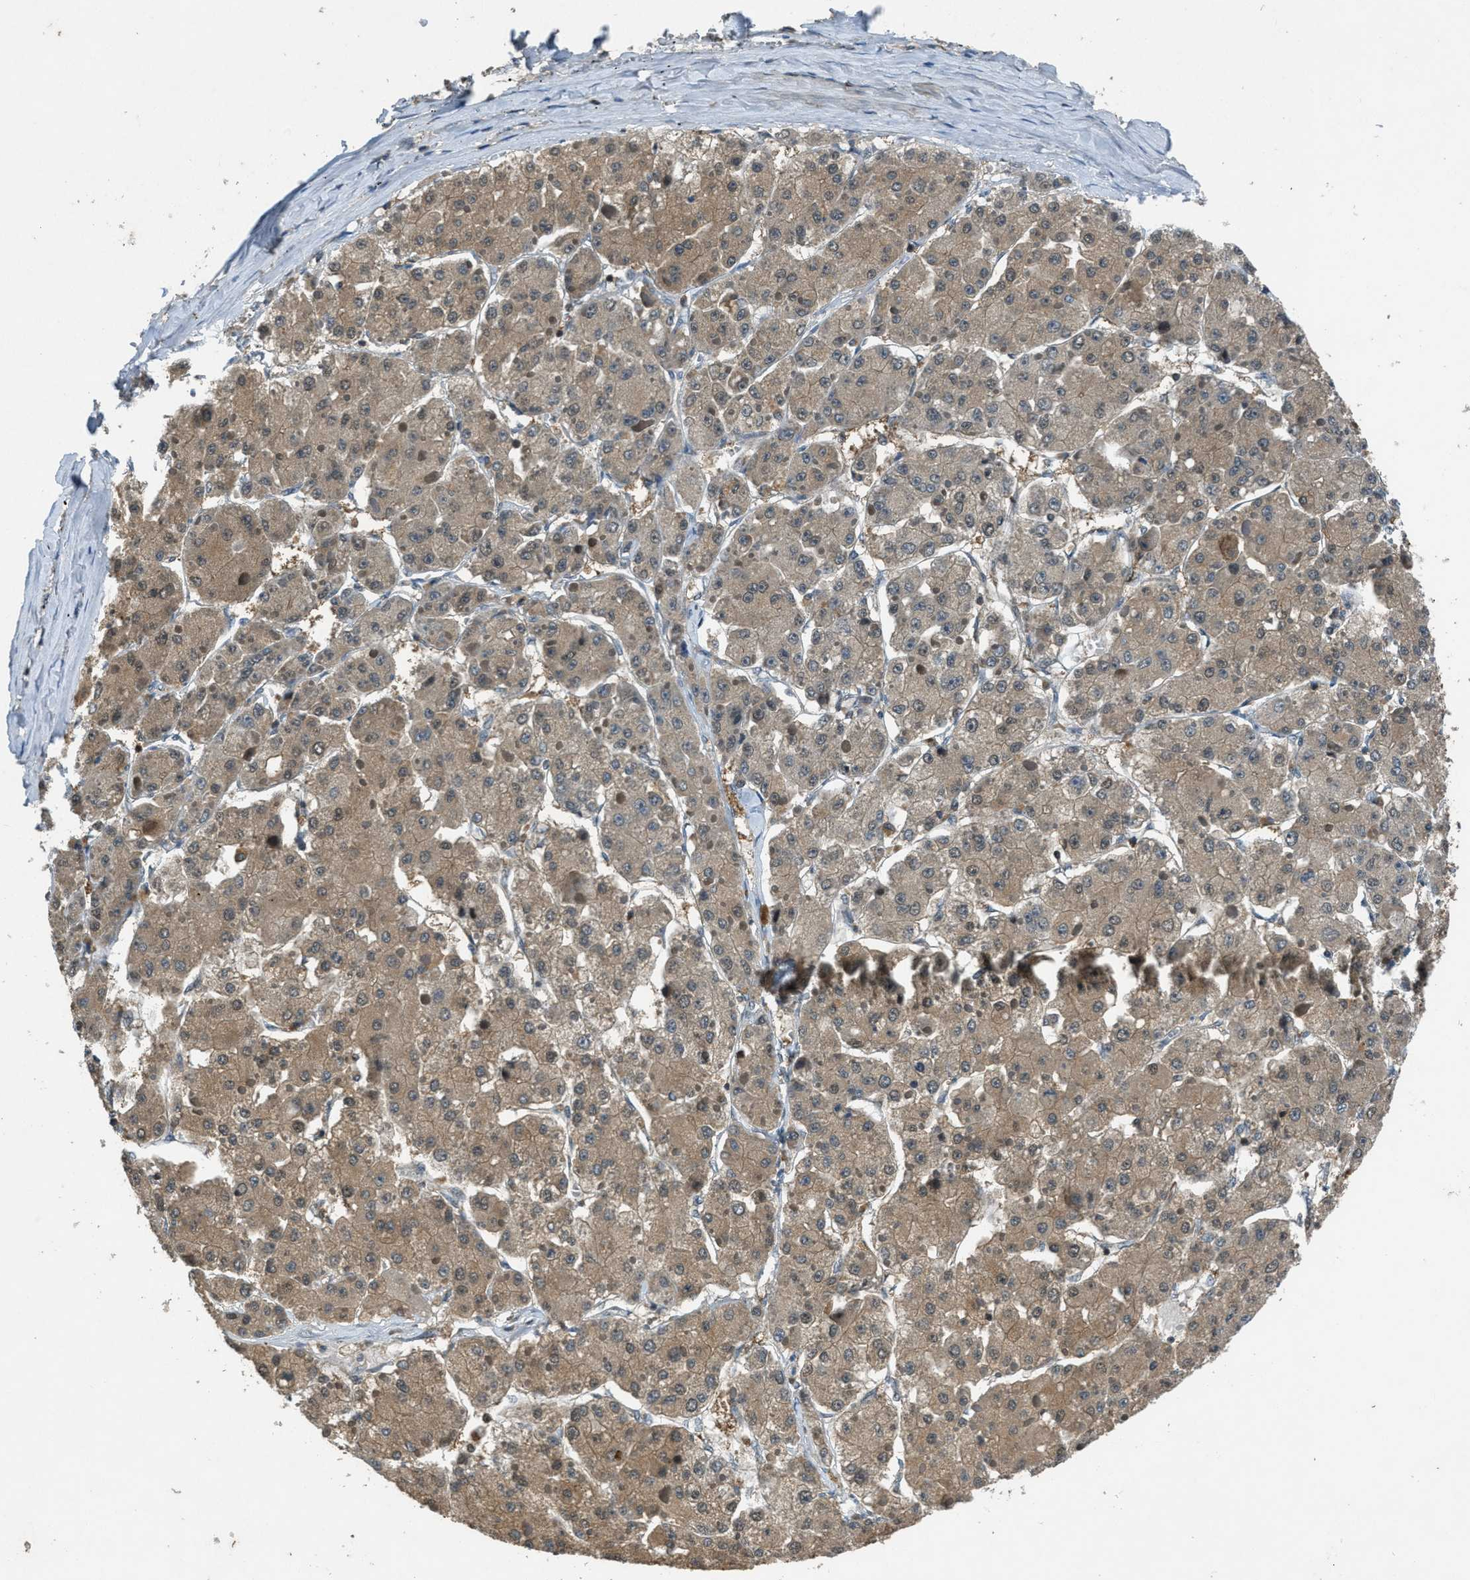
{"staining": {"intensity": "moderate", "quantity": ">75%", "location": "cytoplasmic/membranous"}, "tissue": "liver cancer", "cell_type": "Tumor cells", "image_type": "cancer", "snomed": [{"axis": "morphology", "description": "Carcinoma, Hepatocellular, NOS"}, {"axis": "topography", "description": "Liver"}], "caption": "Immunohistochemistry (DAB) staining of human liver cancer (hepatocellular carcinoma) exhibits moderate cytoplasmic/membranous protein positivity in about >75% of tumor cells.", "gene": "DUSP6", "patient": {"sex": "female", "age": 73}}